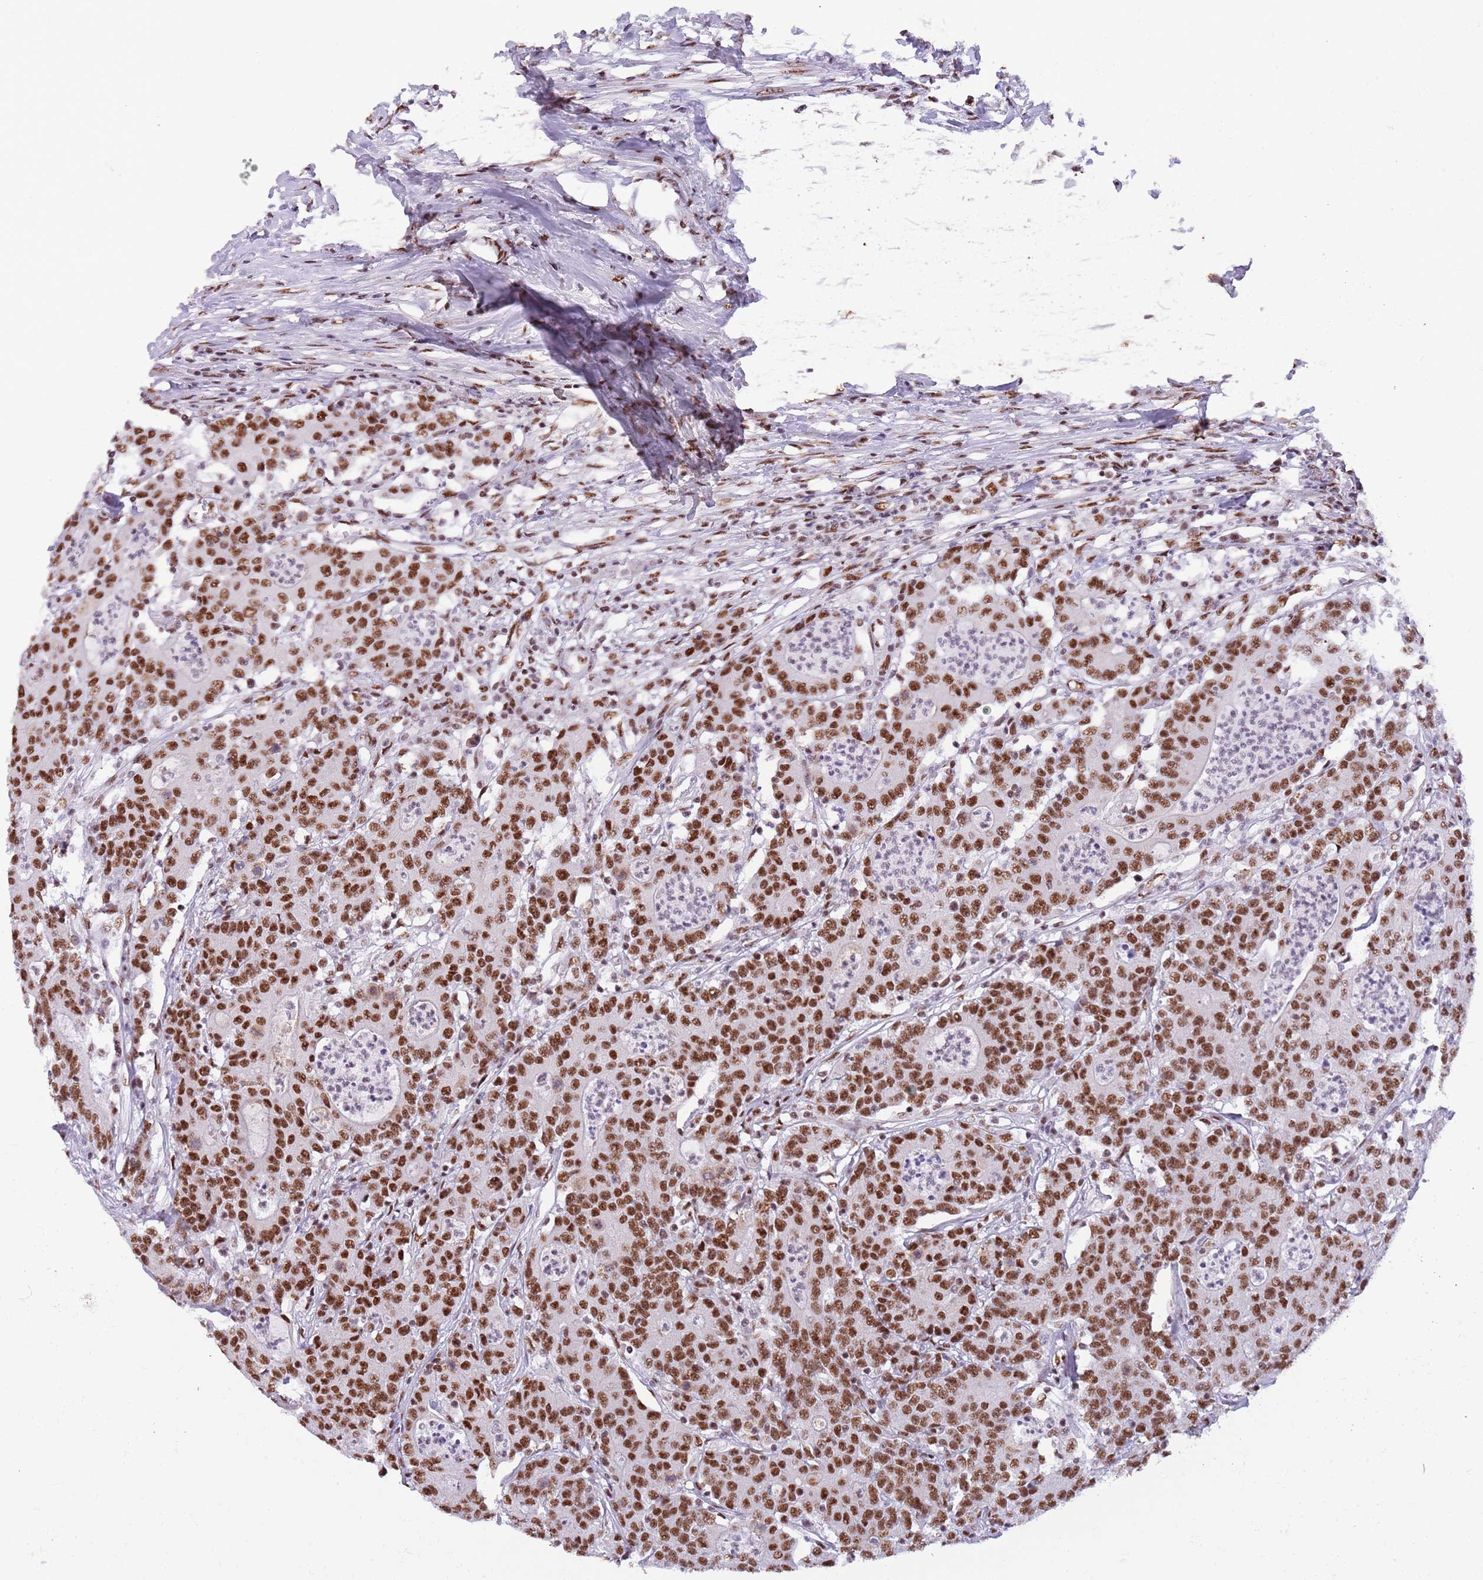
{"staining": {"intensity": "moderate", "quantity": ">75%", "location": "nuclear"}, "tissue": "colorectal cancer", "cell_type": "Tumor cells", "image_type": "cancer", "snomed": [{"axis": "morphology", "description": "Adenocarcinoma, NOS"}, {"axis": "topography", "description": "Colon"}], "caption": "Immunohistochemical staining of adenocarcinoma (colorectal) demonstrates medium levels of moderate nuclear protein expression in approximately >75% of tumor cells.", "gene": "SF3A2", "patient": {"sex": "male", "age": 83}}